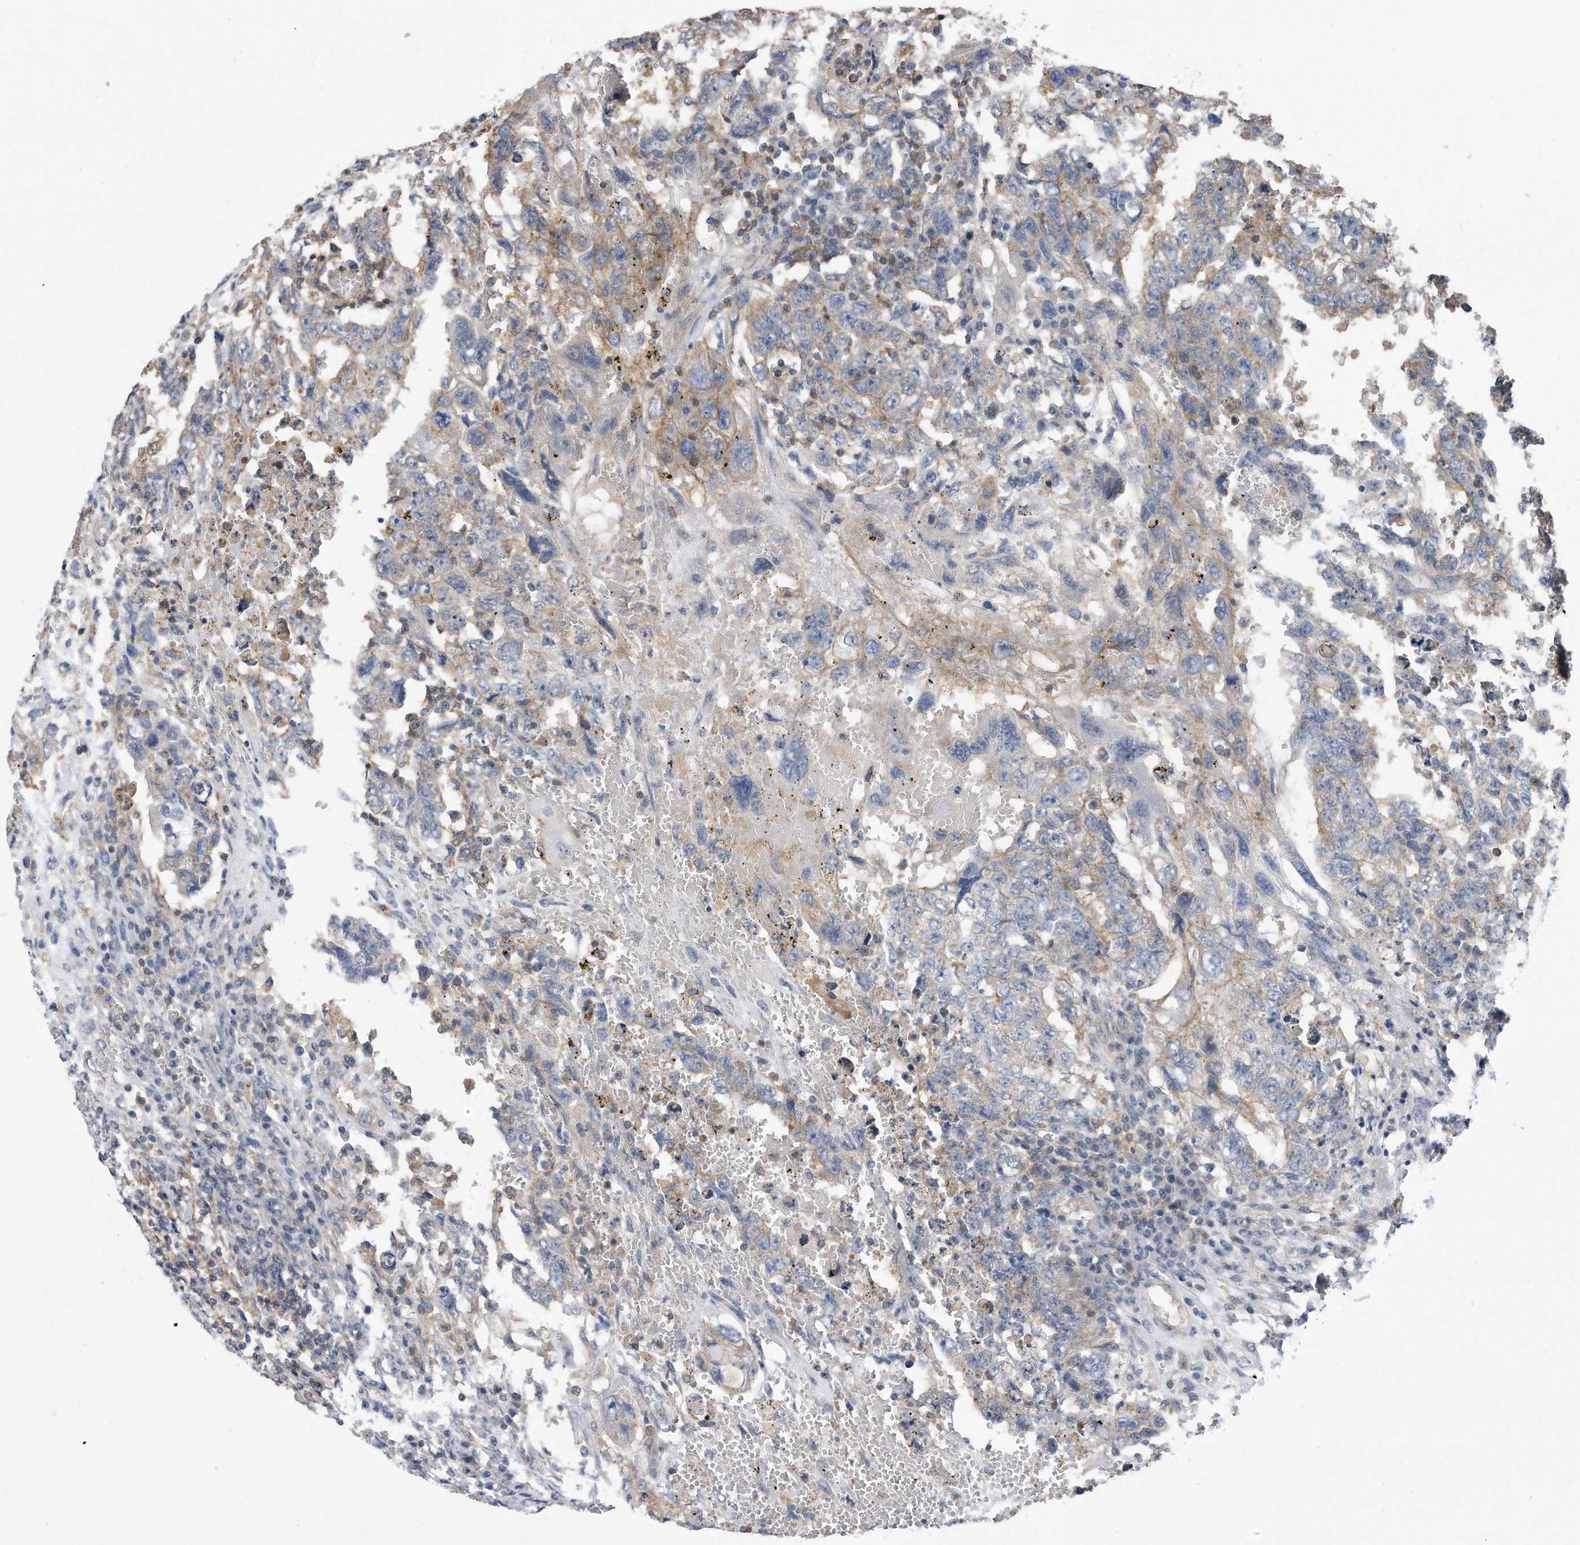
{"staining": {"intensity": "weak", "quantity": "<25%", "location": "cytoplasmic/membranous"}, "tissue": "testis cancer", "cell_type": "Tumor cells", "image_type": "cancer", "snomed": [{"axis": "morphology", "description": "Carcinoma, Embryonal, NOS"}, {"axis": "topography", "description": "Testis"}], "caption": "Immunohistochemical staining of testis embryonal carcinoma reveals no significant positivity in tumor cells.", "gene": "TCP1", "patient": {"sex": "male", "age": 26}}